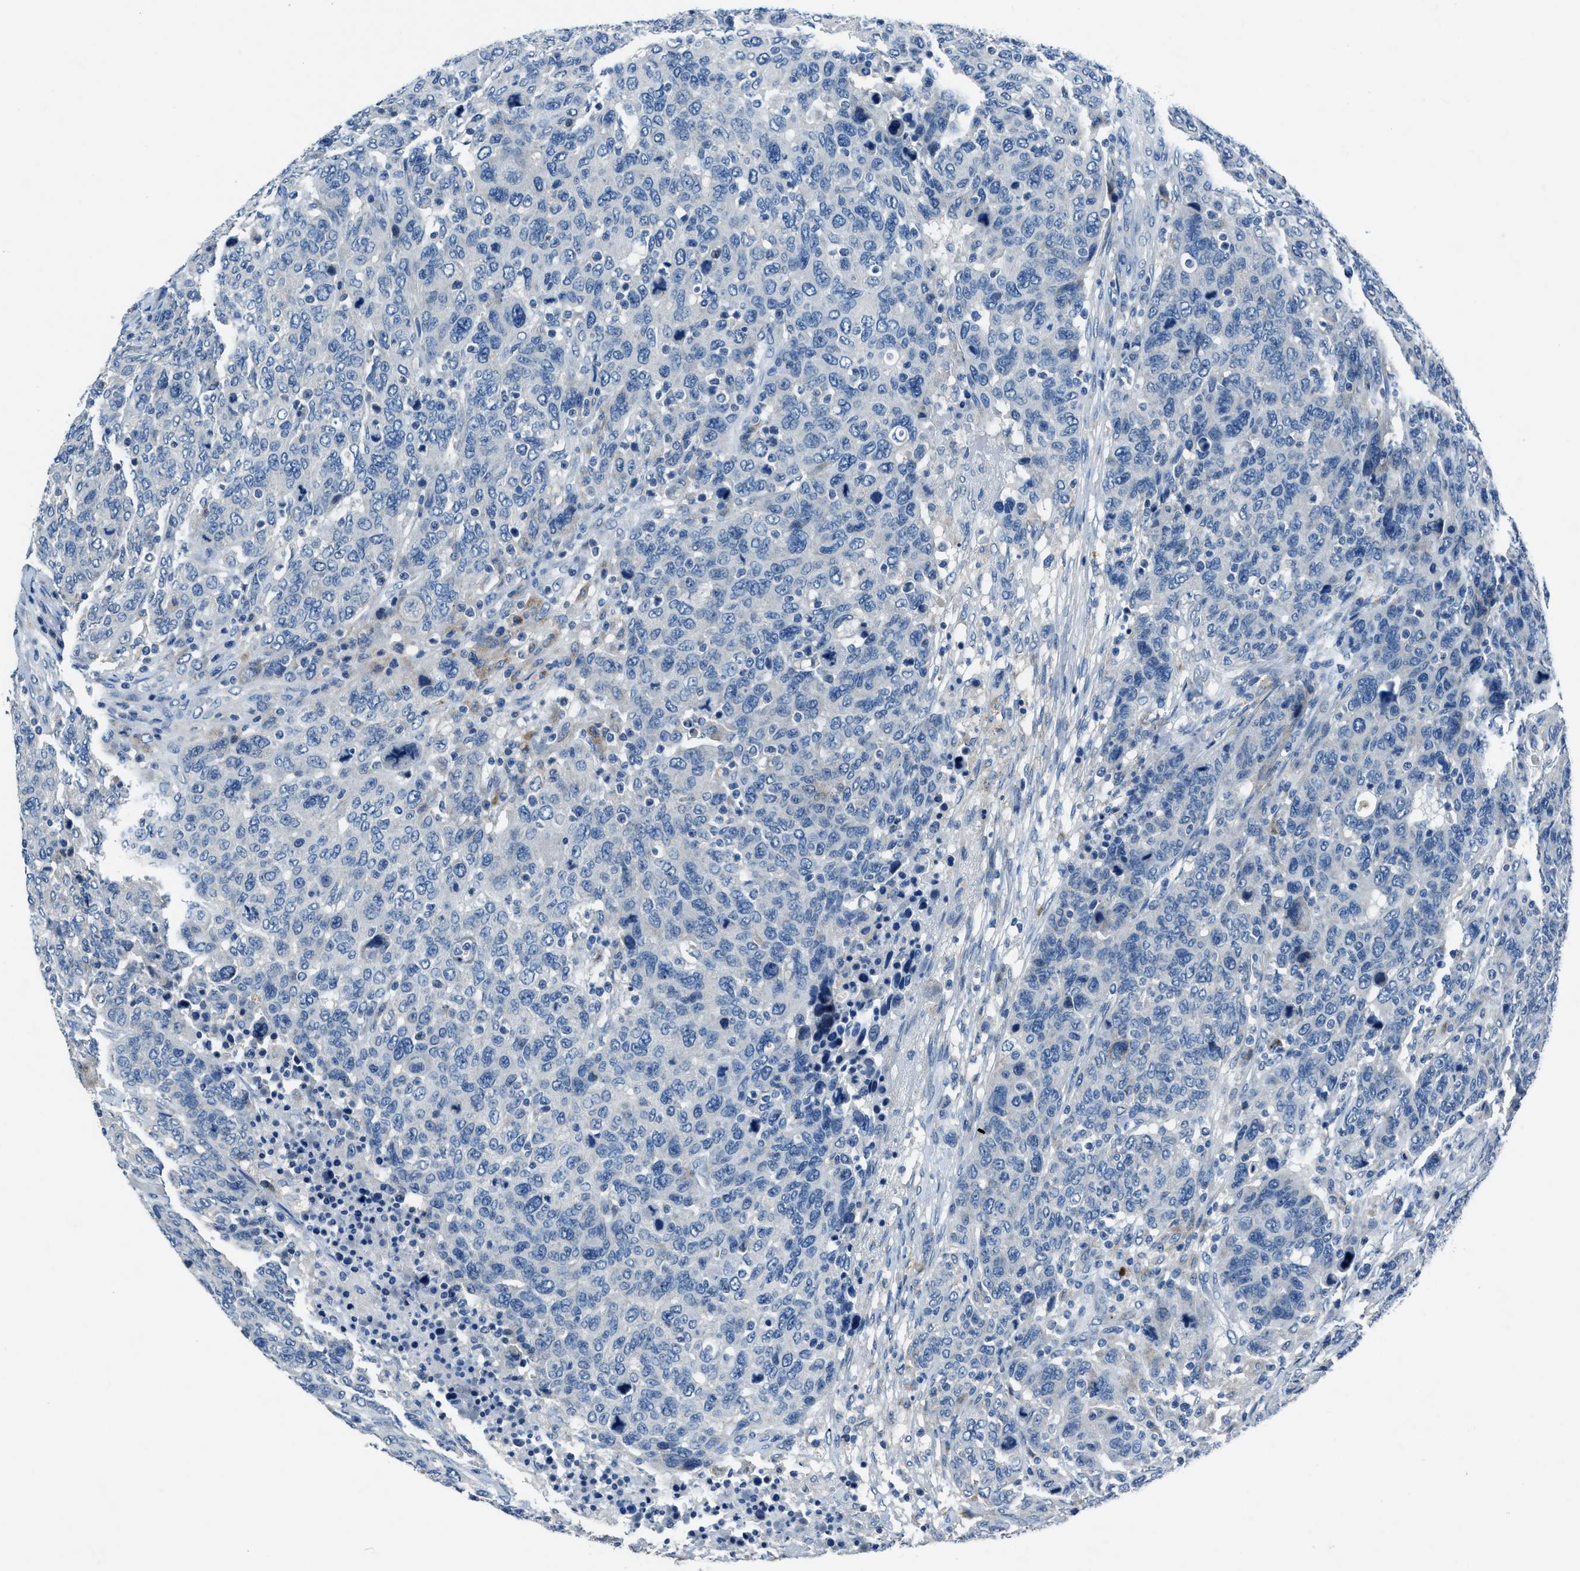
{"staining": {"intensity": "negative", "quantity": "none", "location": "none"}, "tissue": "breast cancer", "cell_type": "Tumor cells", "image_type": "cancer", "snomed": [{"axis": "morphology", "description": "Duct carcinoma"}, {"axis": "topography", "description": "Breast"}], "caption": "The micrograph demonstrates no staining of tumor cells in breast infiltrating ductal carcinoma. (DAB (3,3'-diaminobenzidine) immunohistochemistry (IHC) with hematoxylin counter stain).", "gene": "ADAM2", "patient": {"sex": "female", "age": 37}}